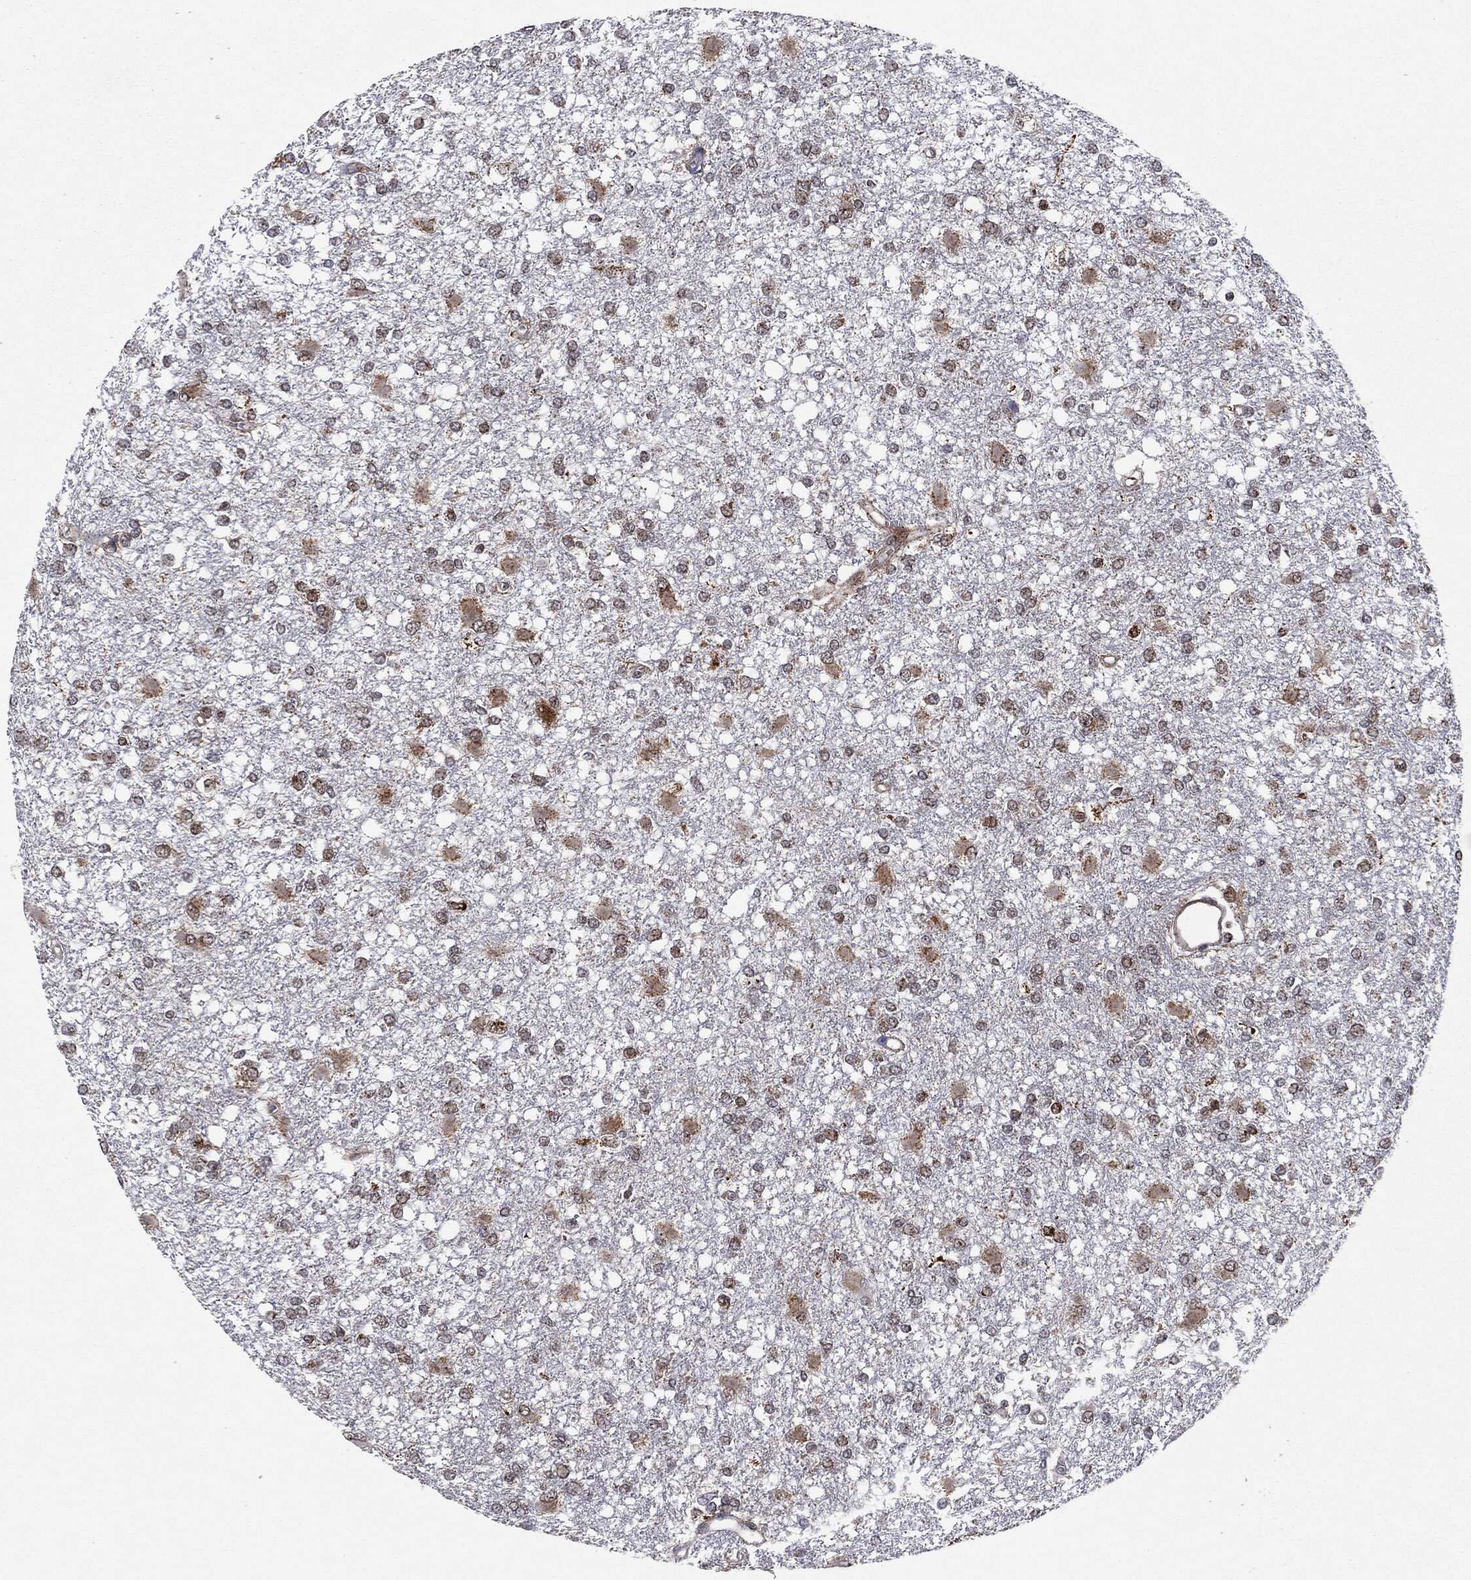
{"staining": {"intensity": "weak", "quantity": "25%-75%", "location": "cytoplasmic/membranous"}, "tissue": "glioma", "cell_type": "Tumor cells", "image_type": "cancer", "snomed": [{"axis": "morphology", "description": "Glioma, malignant, High grade"}, {"axis": "topography", "description": "Cerebral cortex"}], "caption": "Glioma was stained to show a protein in brown. There is low levels of weak cytoplasmic/membranous expression in approximately 25%-75% of tumor cells.", "gene": "CHCHD2", "patient": {"sex": "male", "age": 79}}